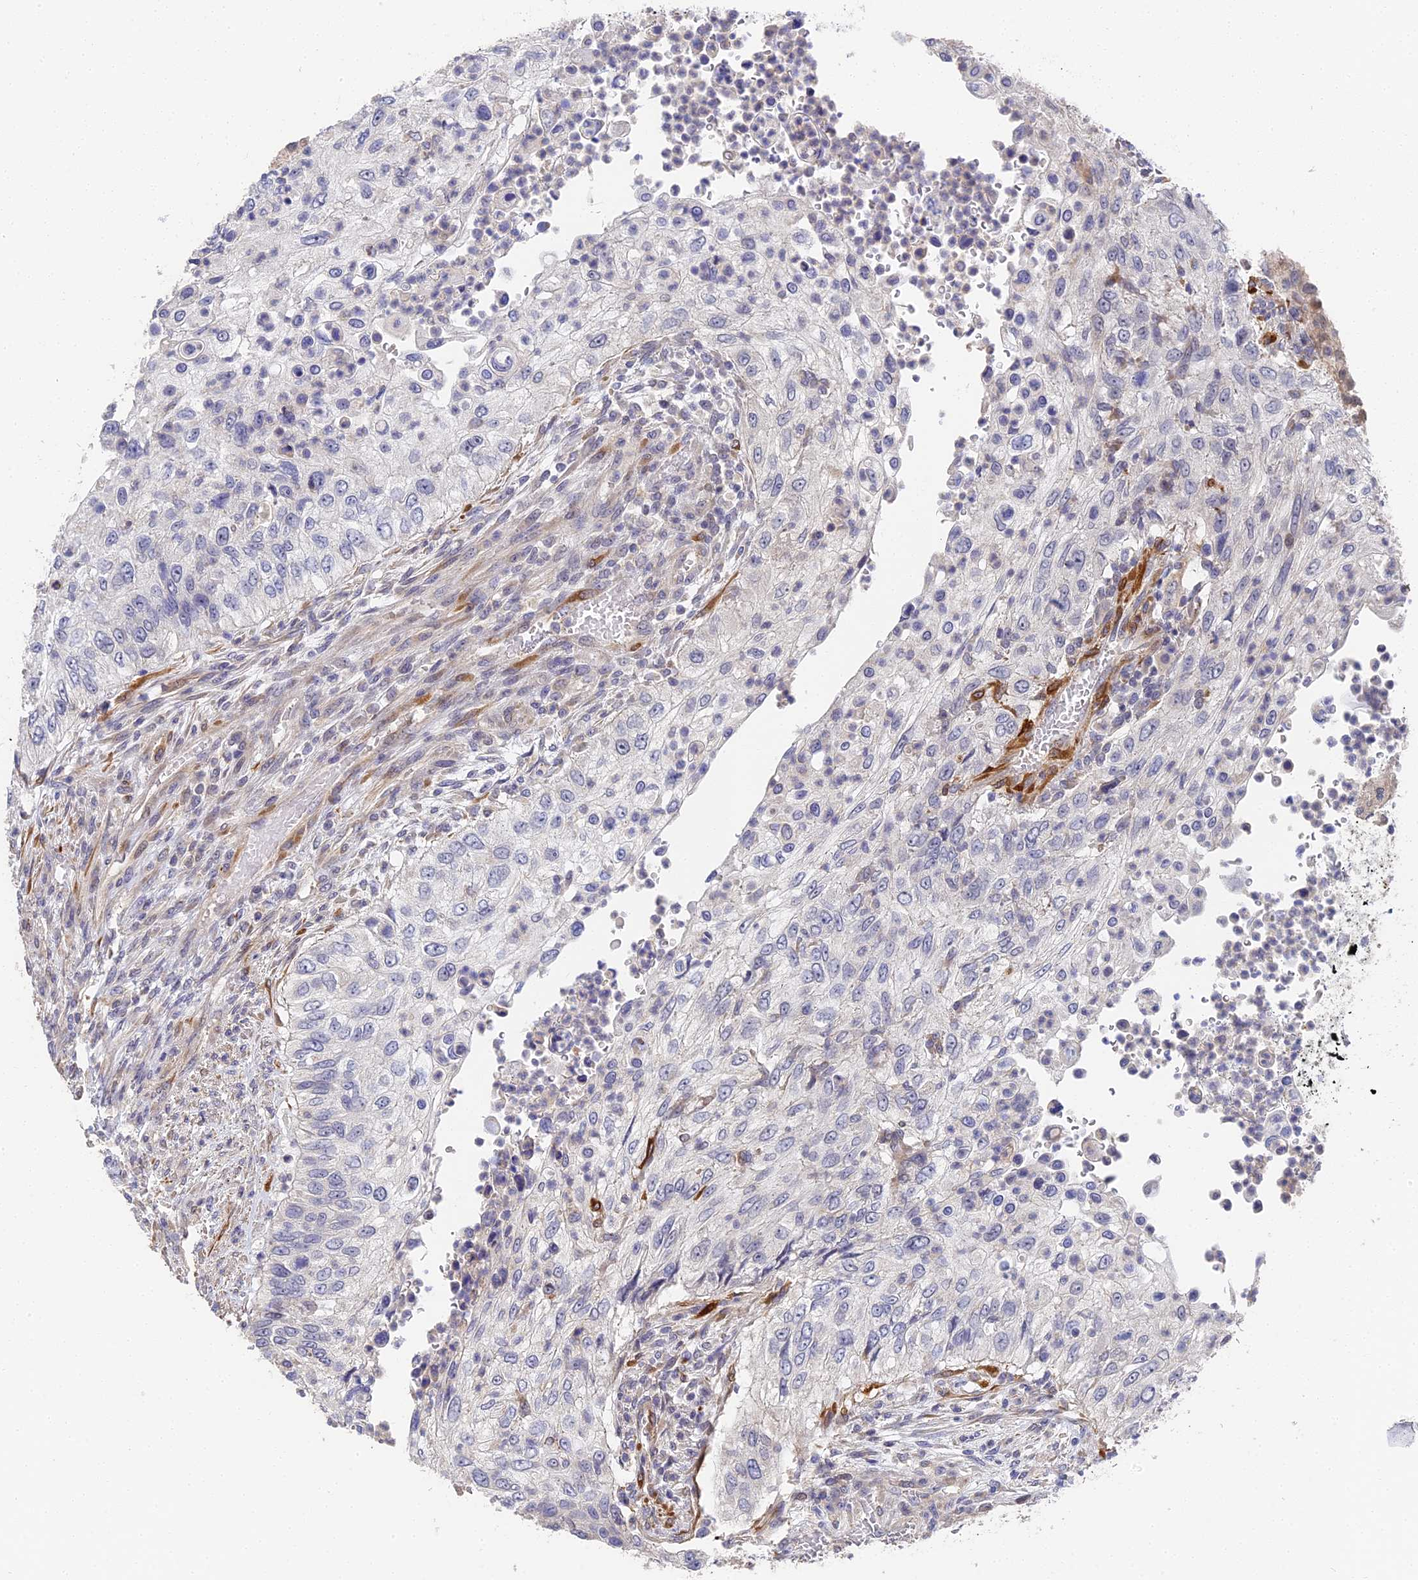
{"staining": {"intensity": "negative", "quantity": "none", "location": "none"}, "tissue": "urothelial cancer", "cell_type": "Tumor cells", "image_type": "cancer", "snomed": [{"axis": "morphology", "description": "Urothelial carcinoma, High grade"}, {"axis": "topography", "description": "Urinary bladder"}], "caption": "The micrograph demonstrates no staining of tumor cells in urothelial carcinoma (high-grade). (DAB immunohistochemistry (IHC) visualized using brightfield microscopy, high magnification).", "gene": "CCDC113", "patient": {"sex": "female", "age": 60}}